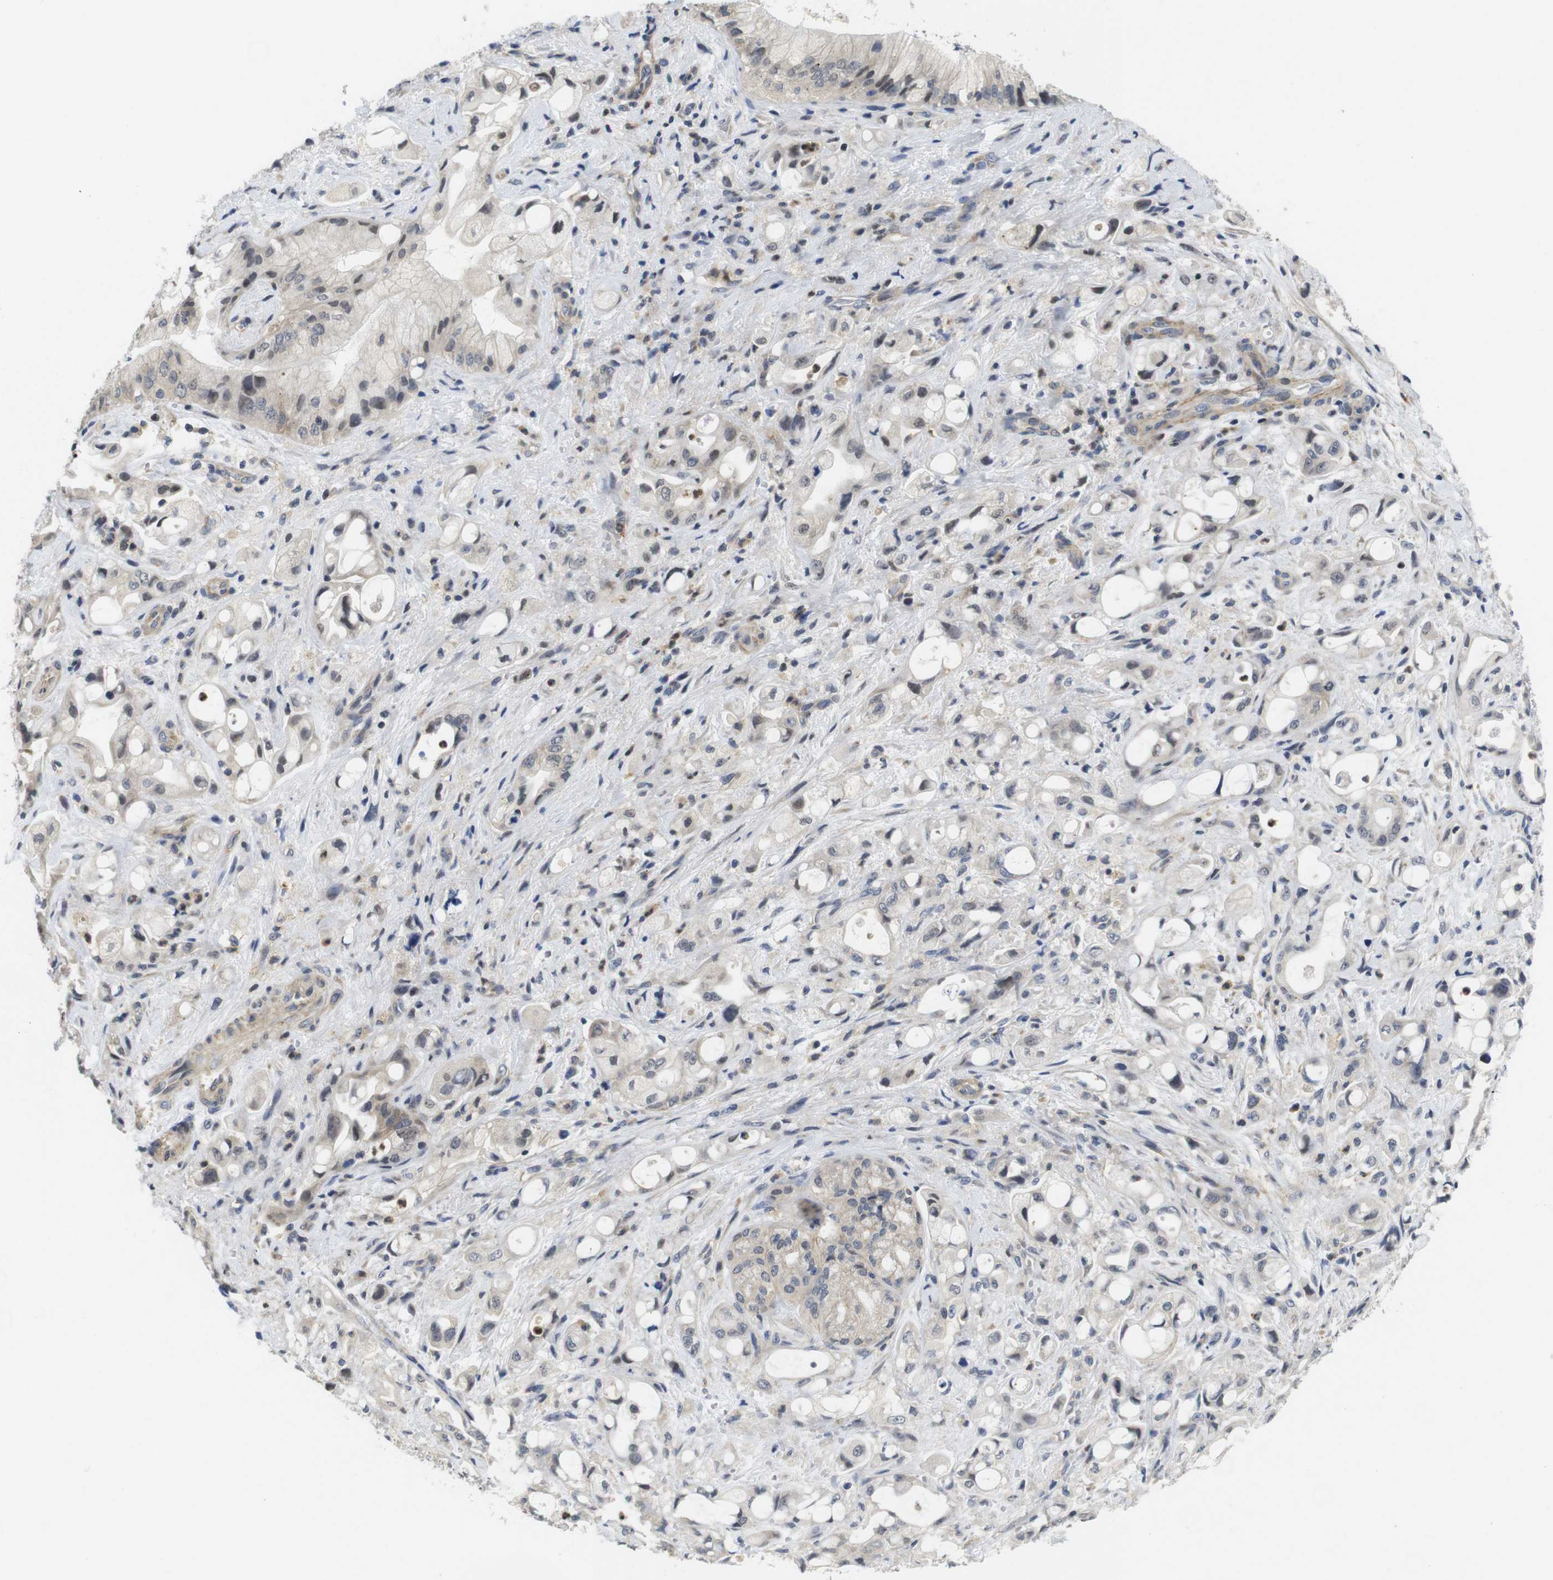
{"staining": {"intensity": "weak", "quantity": "<25%", "location": "nuclear"}, "tissue": "pancreatic cancer", "cell_type": "Tumor cells", "image_type": "cancer", "snomed": [{"axis": "morphology", "description": "Adenocarcinoma, NOS"}, {"axis": "topography", "description": "Pancreas"}], "caption": "Immunohistochemistry (IHC) photomicrograph of human adenocarcinoma (pancreatic) stained for a protein (brown), which demonstrates no positivity in tumor cells. Nuclei are stained in blue.", "gene": "FNTA", "patient": {"sex": "male", "age": 79}}